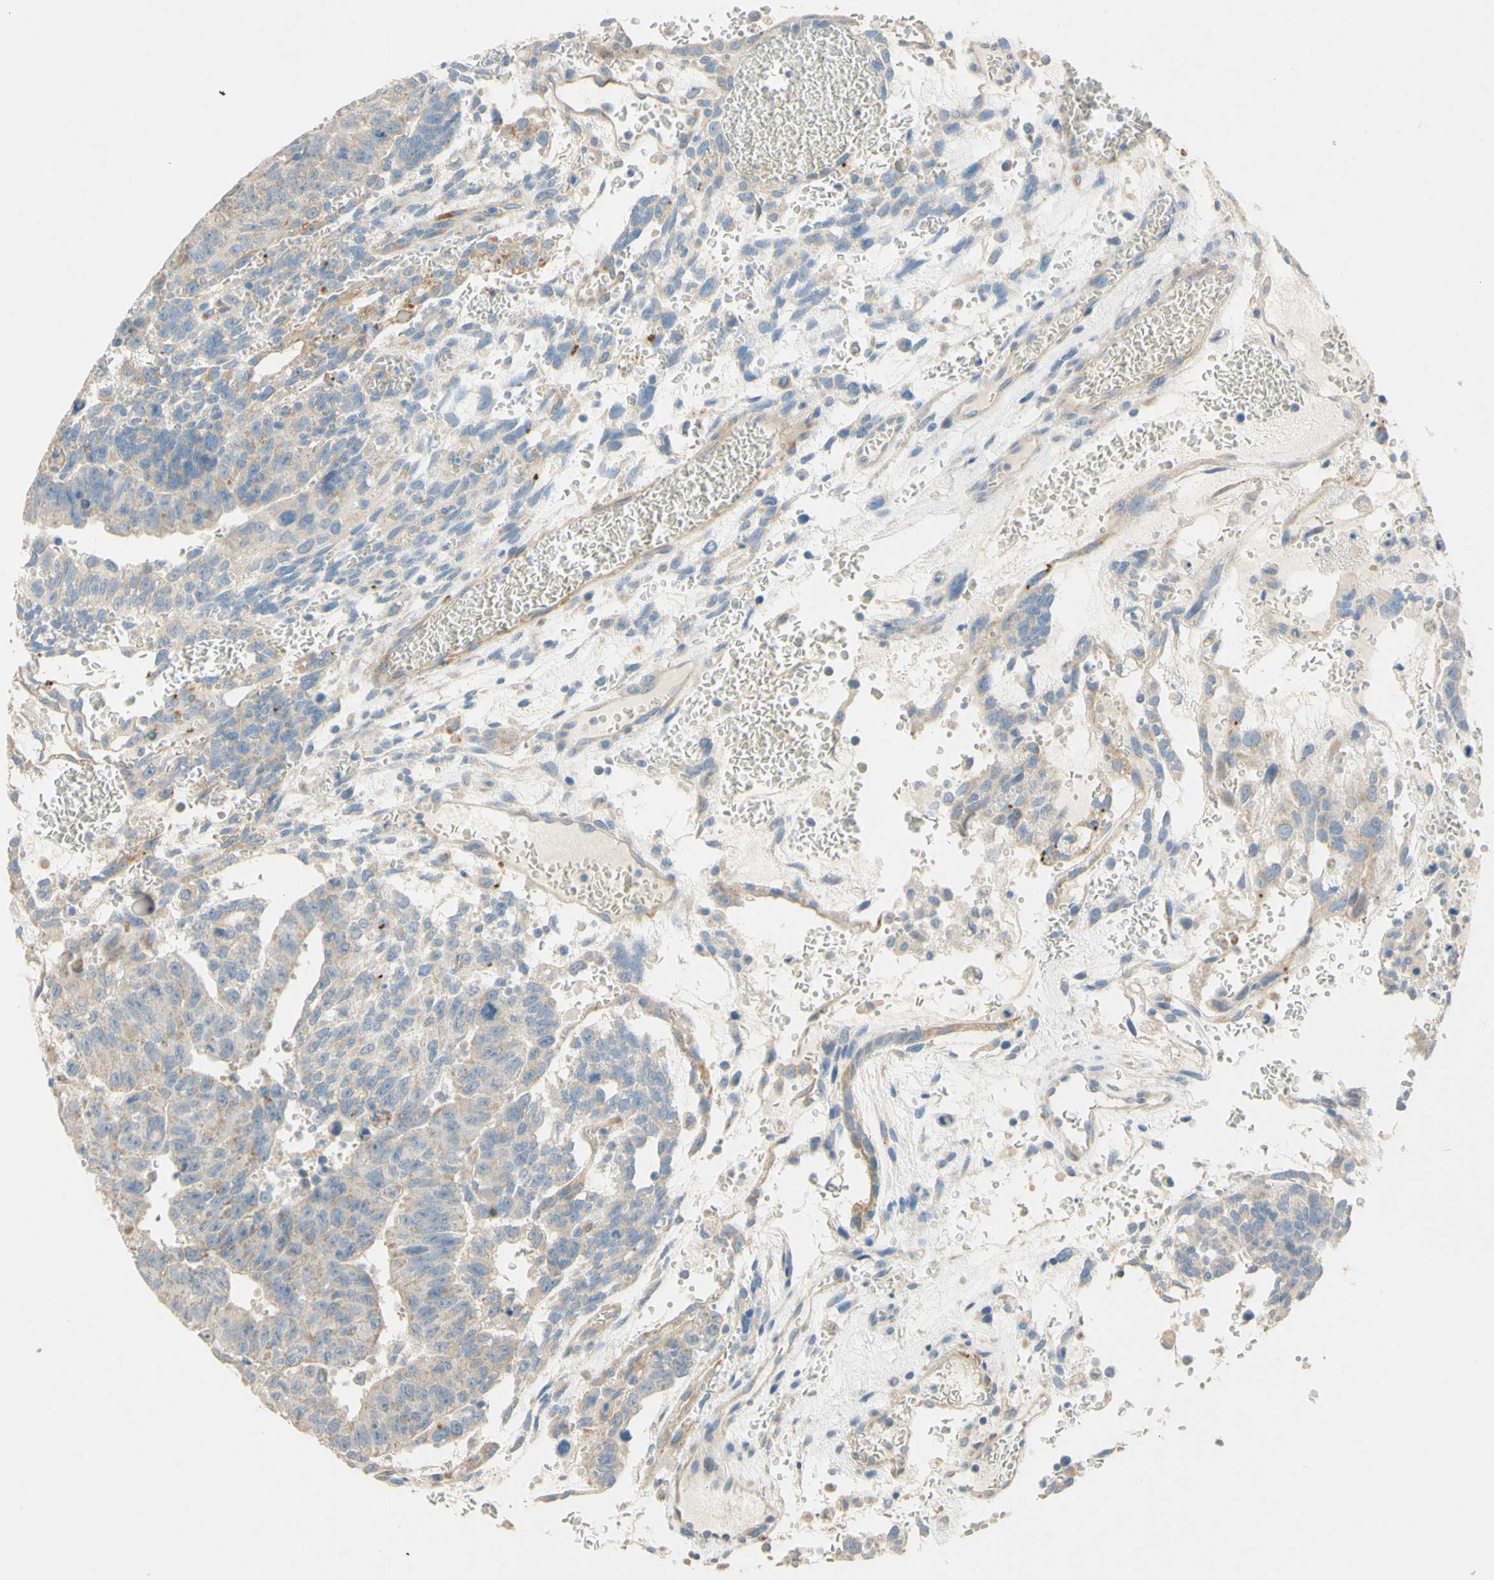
{"staining": {"intensity": "weak", "quantity": ">75%", "location": "cytoplasmic/membranous"}, "tissue": "testis cancer", "cell_type": "Tumor cells", "image_type": "cancer", "snomed": [{"axis": "morphology", "description": "Seminoma, NOS"}, {"axis": "morphology", "description": "Carcinoma, Embryonal, NOS"}, {"axis": "topography", "description": "Testis"}], "caption": "The micrograph shows staining of testis embryonal carcinoma, revealing weak cytoplasmic/membranous protein staining (brown color) within tumor cells.", "gene": "DKK3", "patient": {"sex": "male", "age": 52}}